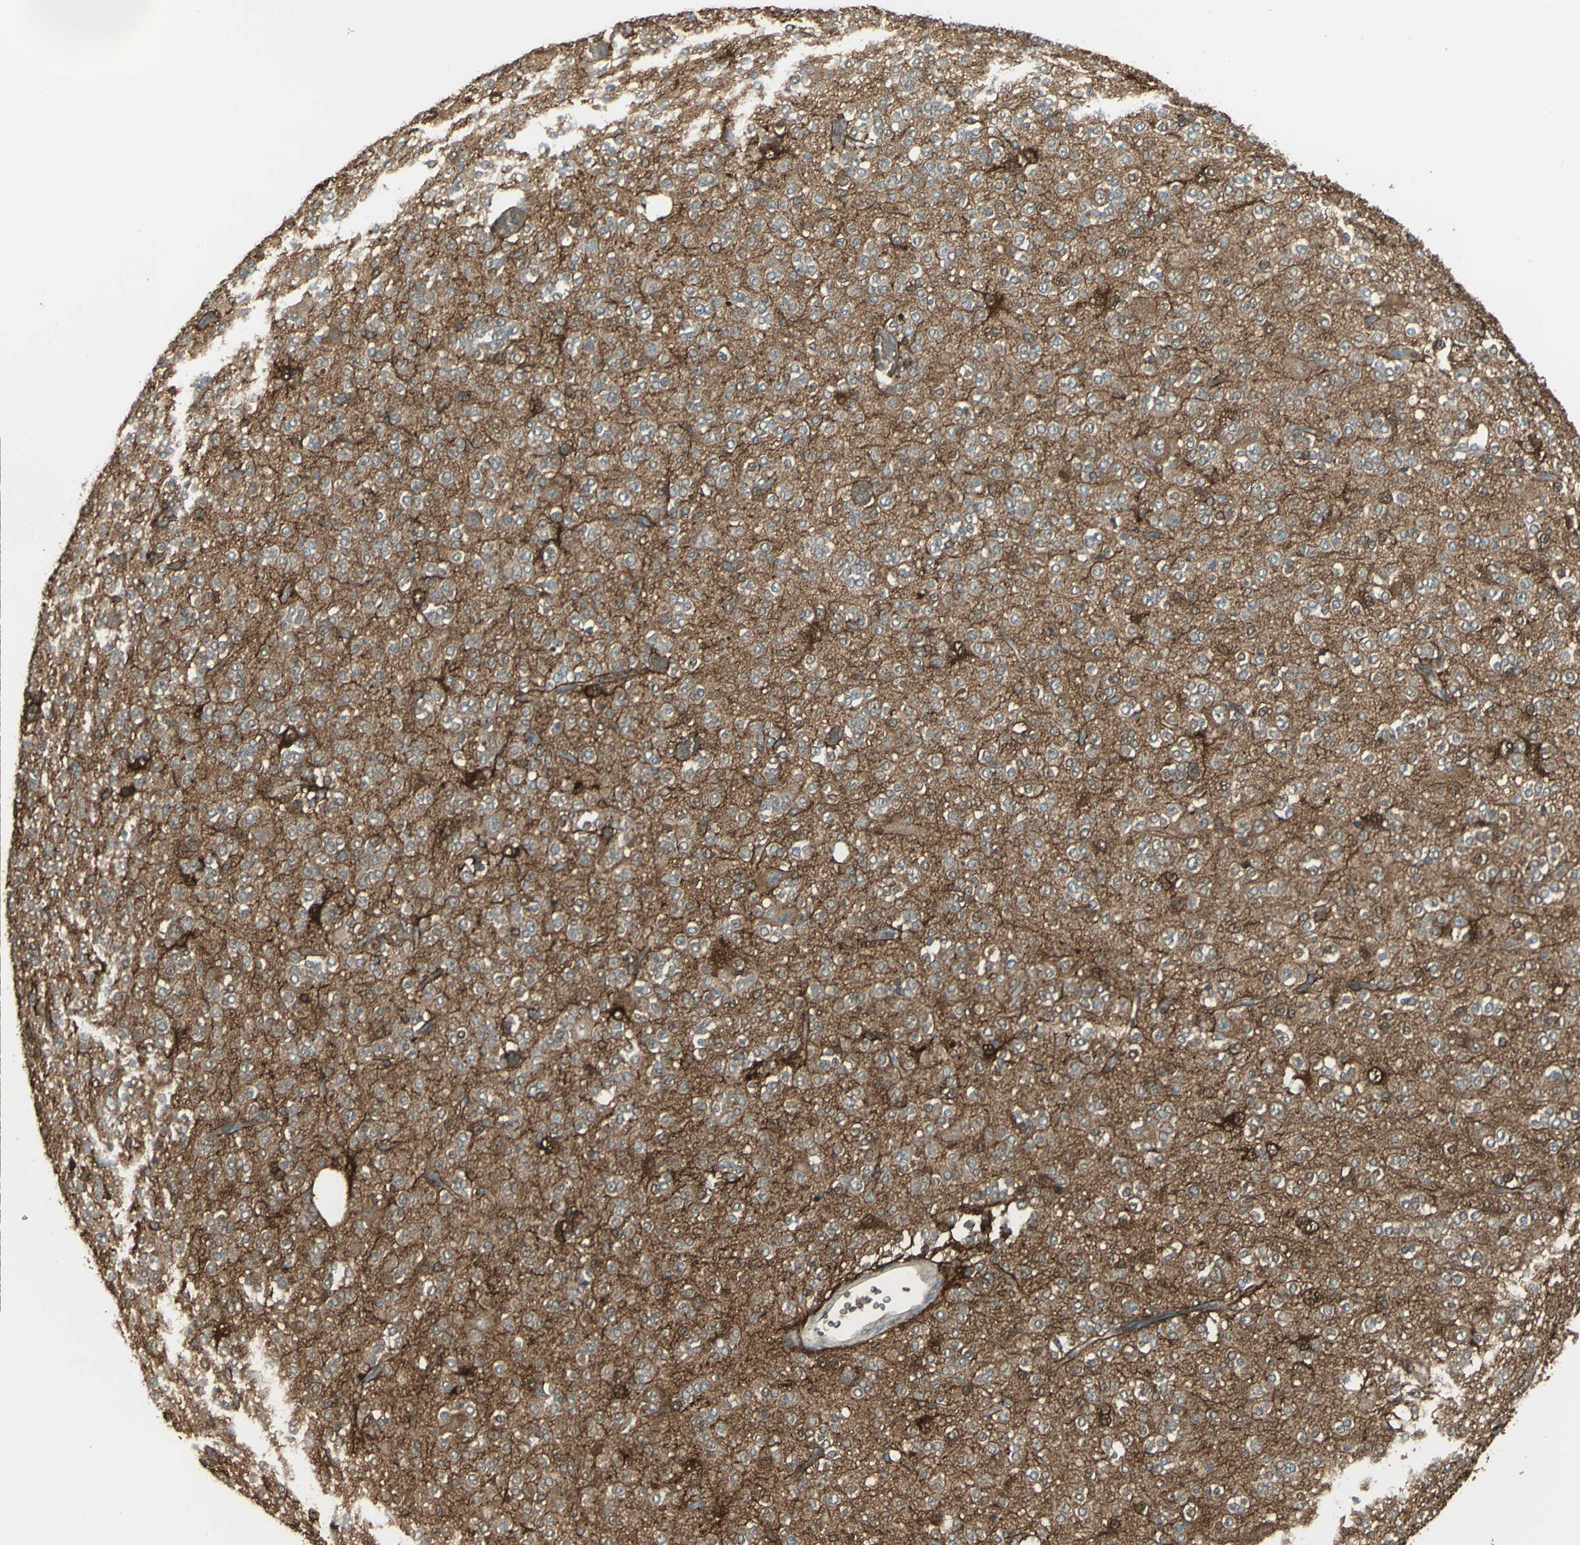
{"staining": {"intensity": "strong", "quantity": "<25%", "location": "cytoplasmic/membranous"}, "tissue": "glioma", "cell_type": "Tumor cells", "image_type": "cancer", "snomed": [{"axis": "morphology", "description": "Glioma, malignant, Low grade"}, {"axis": "topography", "description": "Brain"}], "caption": "Protein staining by IHC reveals strong cytoplasmic/membranous positivity in approximately <25% of tumor cells in glioma.", "gene": "DDAH1", "patient": {"sex": "male", "age": 38}}